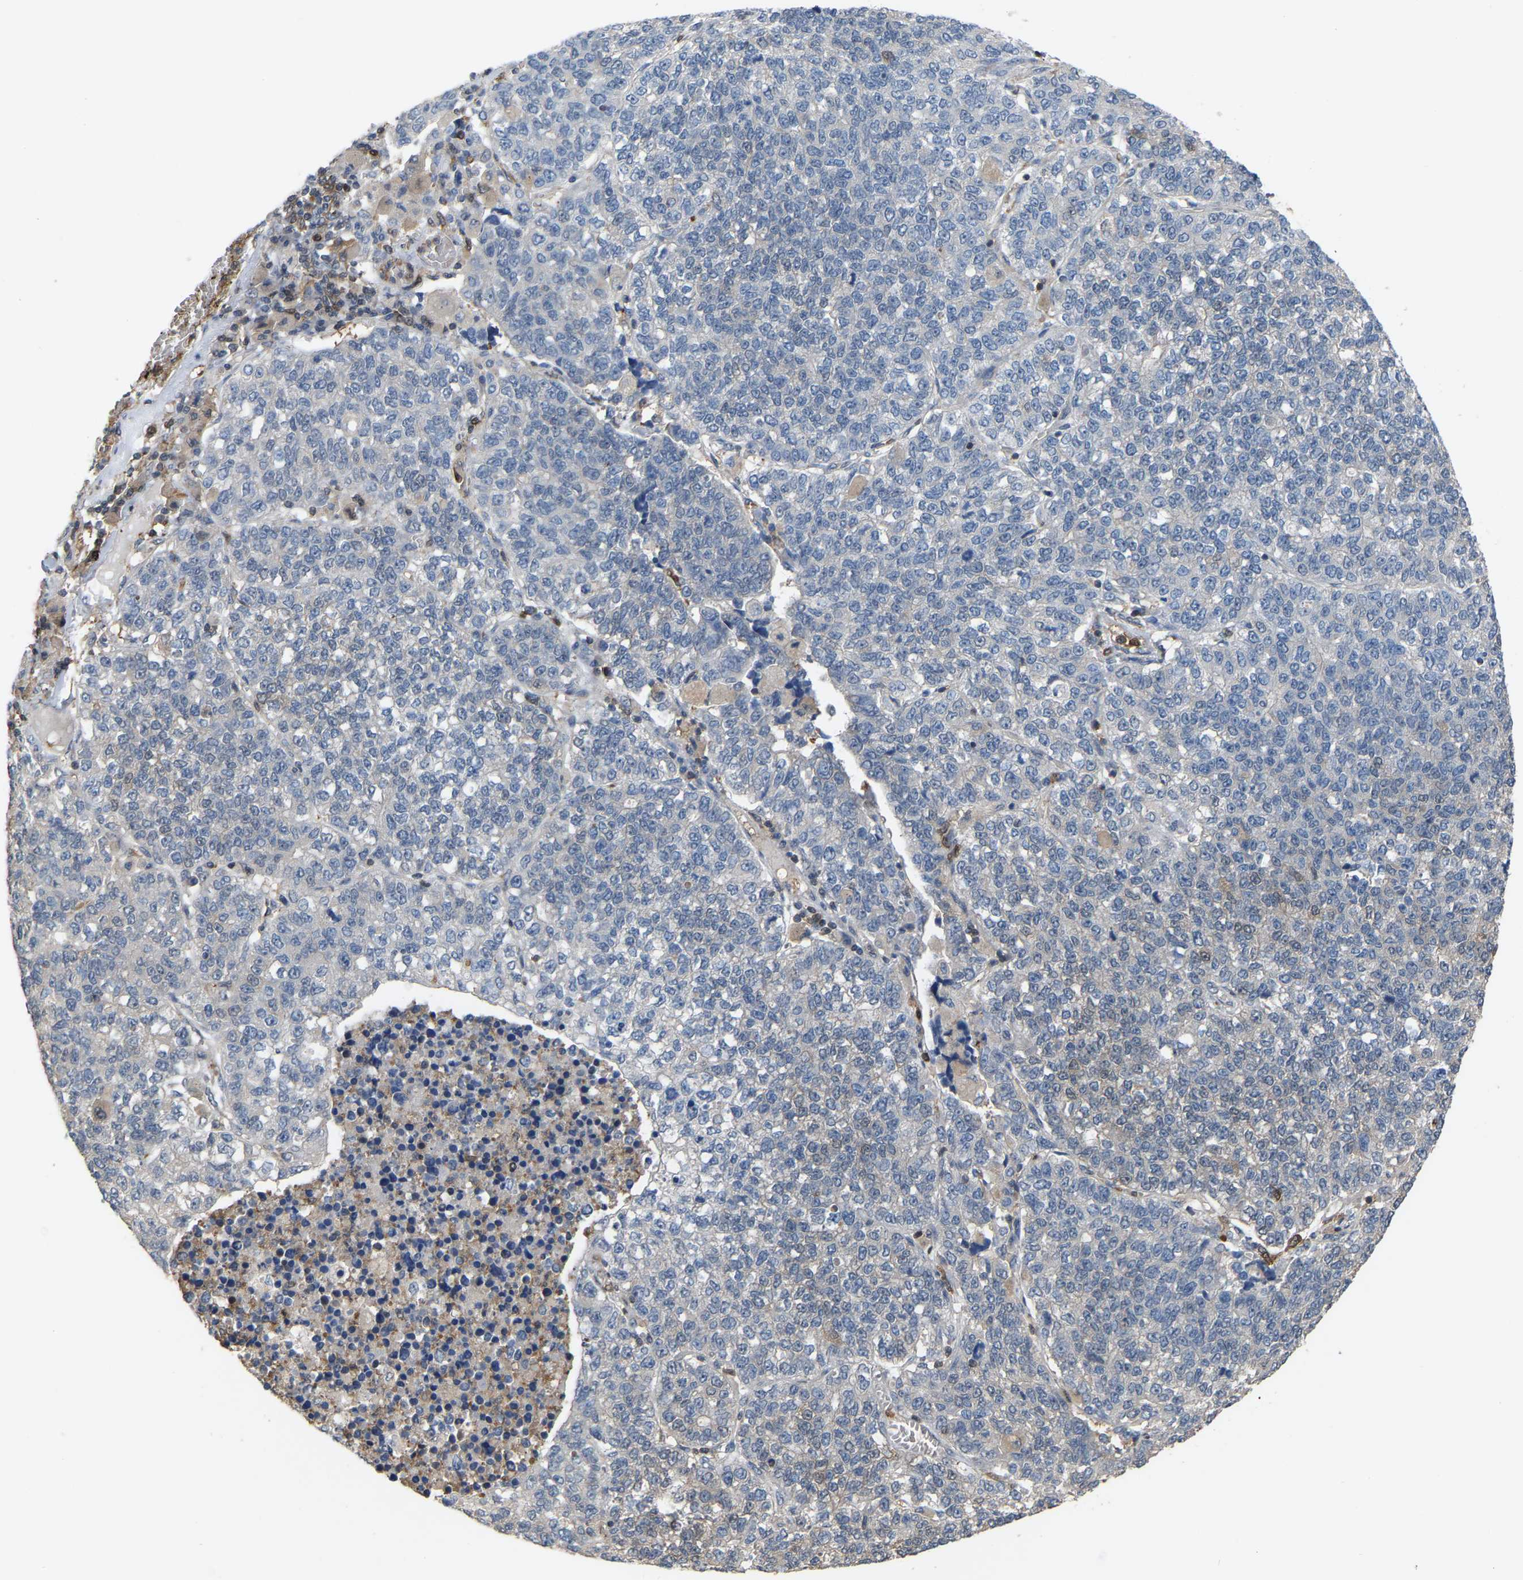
{"staining": {"intensity": "negative", "quantity": "none", "location": "none"}, "tissue": "lung cancer", "cell_type": "Tumor cells", "image_type": "cancer", "snomed": [{"axis": "morphology", "description": "Adenocarcinoma, NOS"}, {"axis": "topography", "description": "Lung"}], "caption": "The histopathology image reveals no staining of tumor cells in adenocarcinoma (lung).", "gene": "MTPN", "patient": {"sex": "male", "age": 49}}